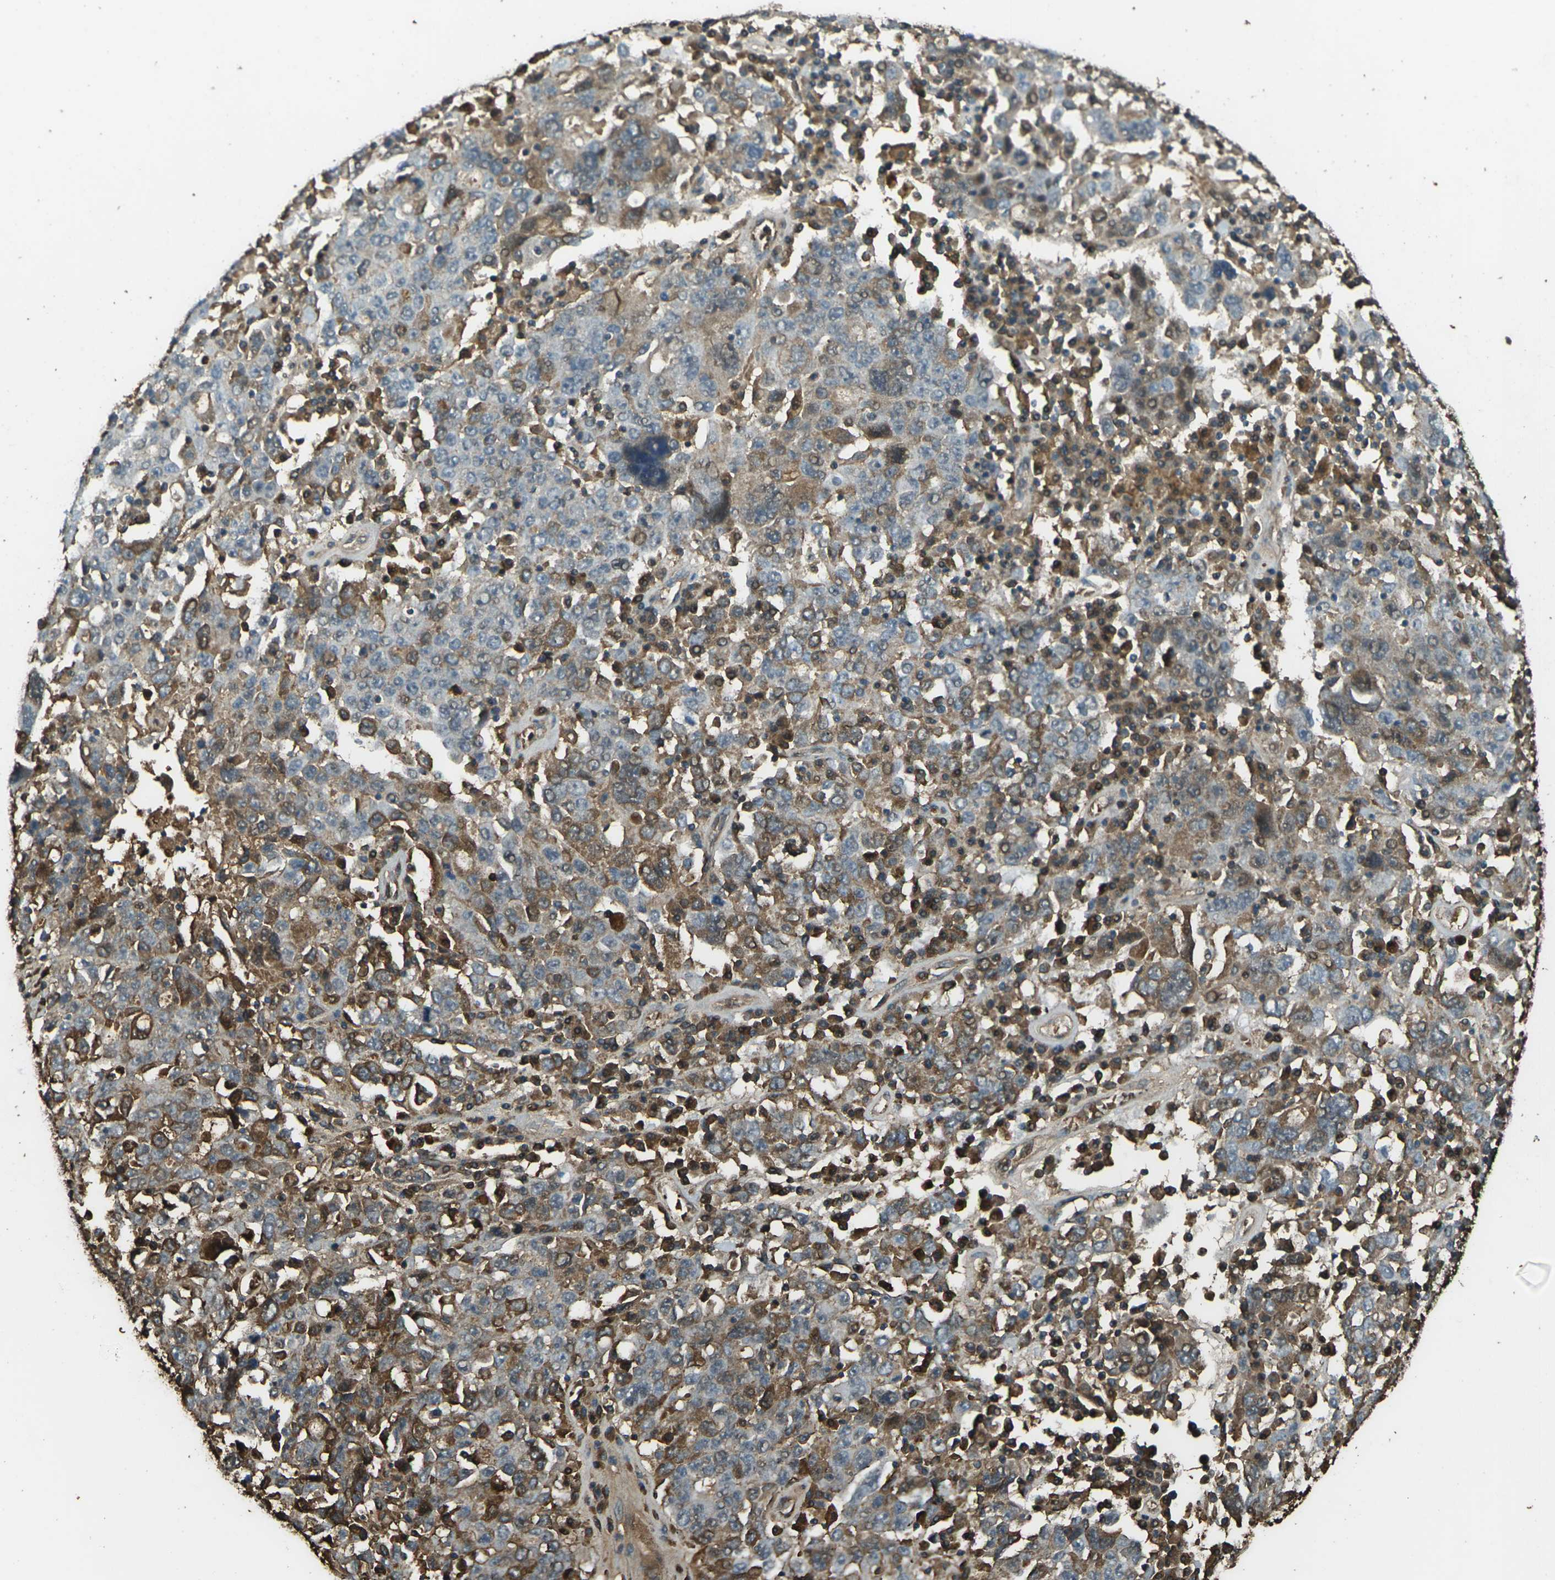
{"staining": {"intensity": "strong", "quantity": "25%-75%", "location": "cytoplasmic/membranous,nuclear"}, "tissue": "ovarian cancer", "cell_type": "Tumor cells", "image_type": "cancer", "snomed": [{"axis": "morphology", "description": "Carcinoma, endometroid"}, {"axis": "topography", "description": "Ovary"}], "caption": "Immunohistochemical staining of human ovarian endometroid carcinoma reveals high levels of strong cytoplasmic/membranous and nuclear positivity in about 25%-75% of tumor cells.", "gene": "CYP1B1", "patient": {"sex": "female", "age": 62}}